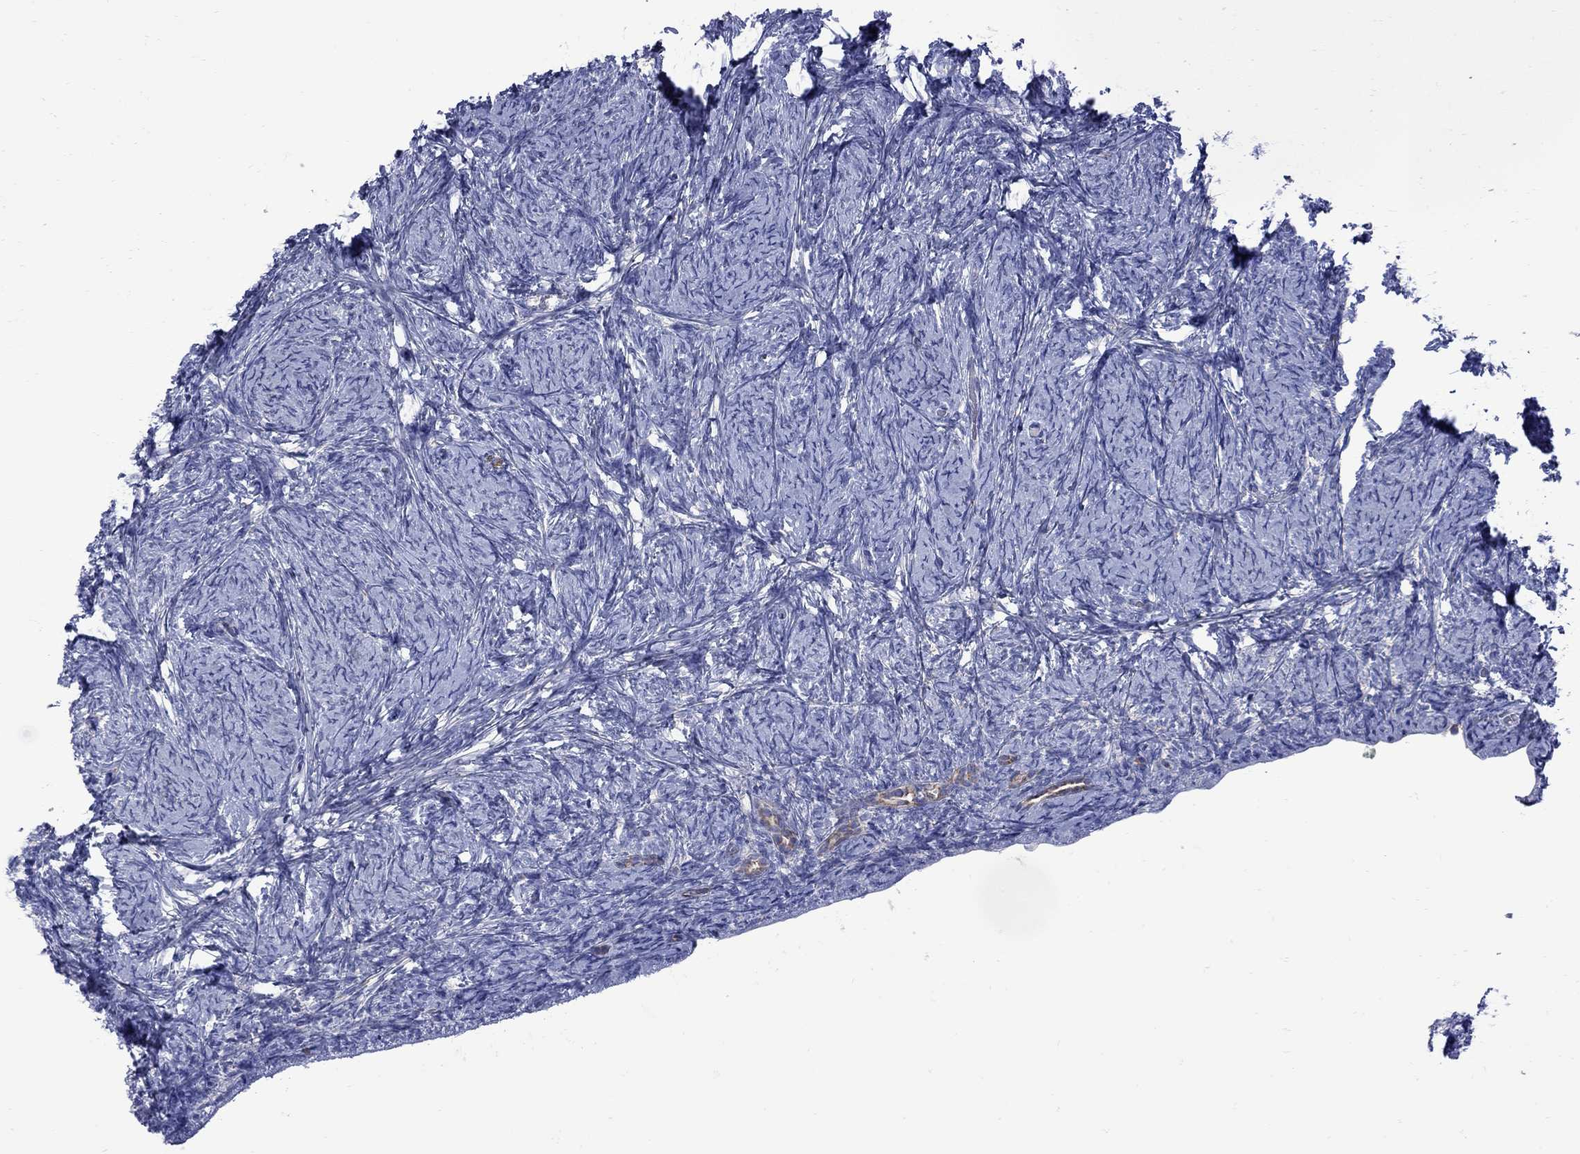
{"staining": {"intensity": "negative", "quantity": "none", "location": "none"}, "tissue": "ovary", "cell_type": "Ovarian stroma cells", "image_type": "normal", "snomed": [{"axis": "morphology", "description": "Normal tissue, NOS"}, {"axis": "topography", "description": "Ovary"}], "caption": "IHC of normal human ovary shows no staining in ovarian stroma cells. (DAB (3,3'-diaminobenzidine) immunohistochemistry (IHC) with hematoxylin counter stain).", "gene": "SESTD1", "patient": {"sex": "female", "age": 34}}